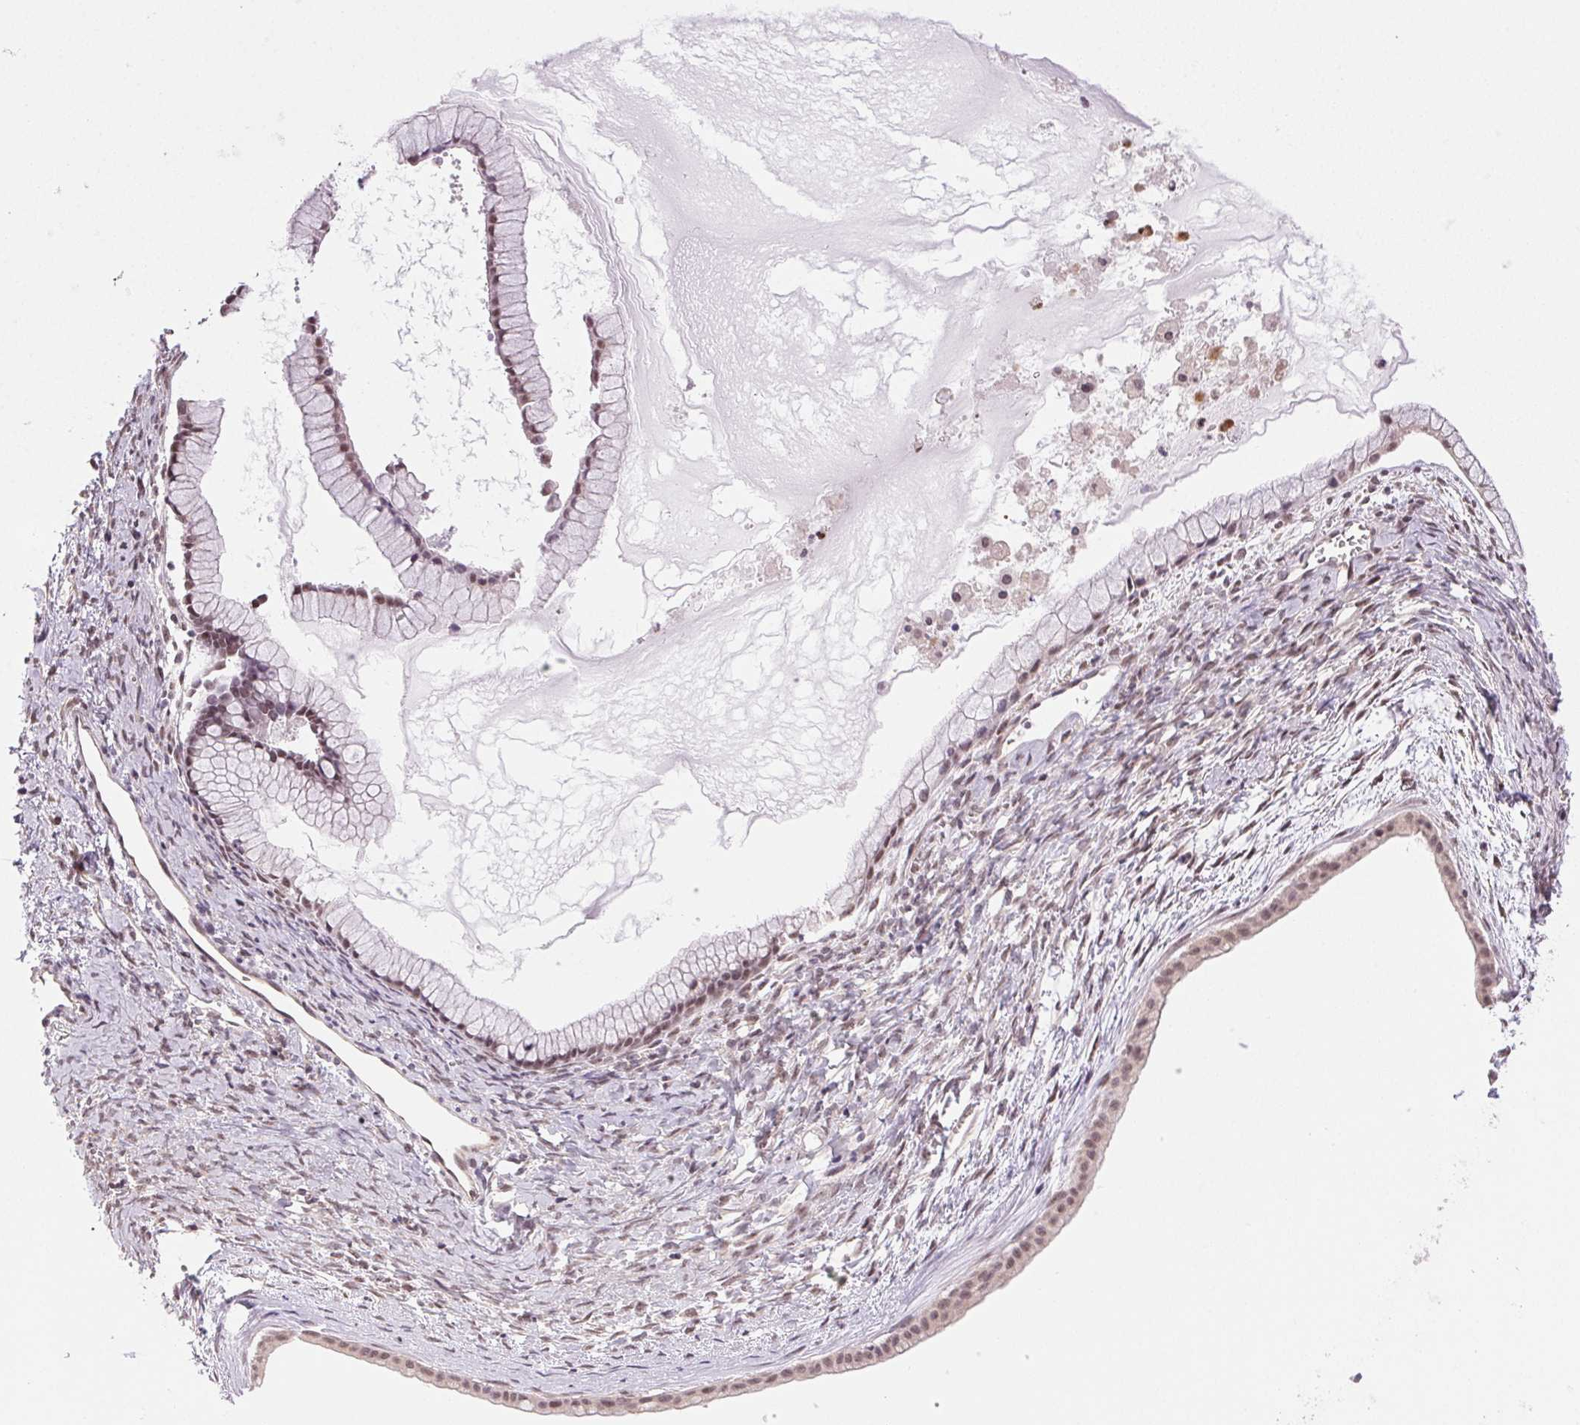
{"staining": {"intensity": "weak", "quantity": ">75%", "location": "nuclear"}, "tissue": "ovarian cancer", "cell_type": "Tumor cells", "image_type": "cancer", "snomed": [{"axis": "morphology", "description": "Cystadenocarcinoma, mucinous, NOS"}, {"axis": "topography", "description": "Ovary"}], "caption": "Immunohistochemistry (IHC) (DAB) staining of ovarian cancer (mucinous cystadenocarcinoma) exhibits weak nuclear protein staining in about >75% of tumor cells.", "gene": "GRHL3", "patient": {"sex": "female", "age": 41}}